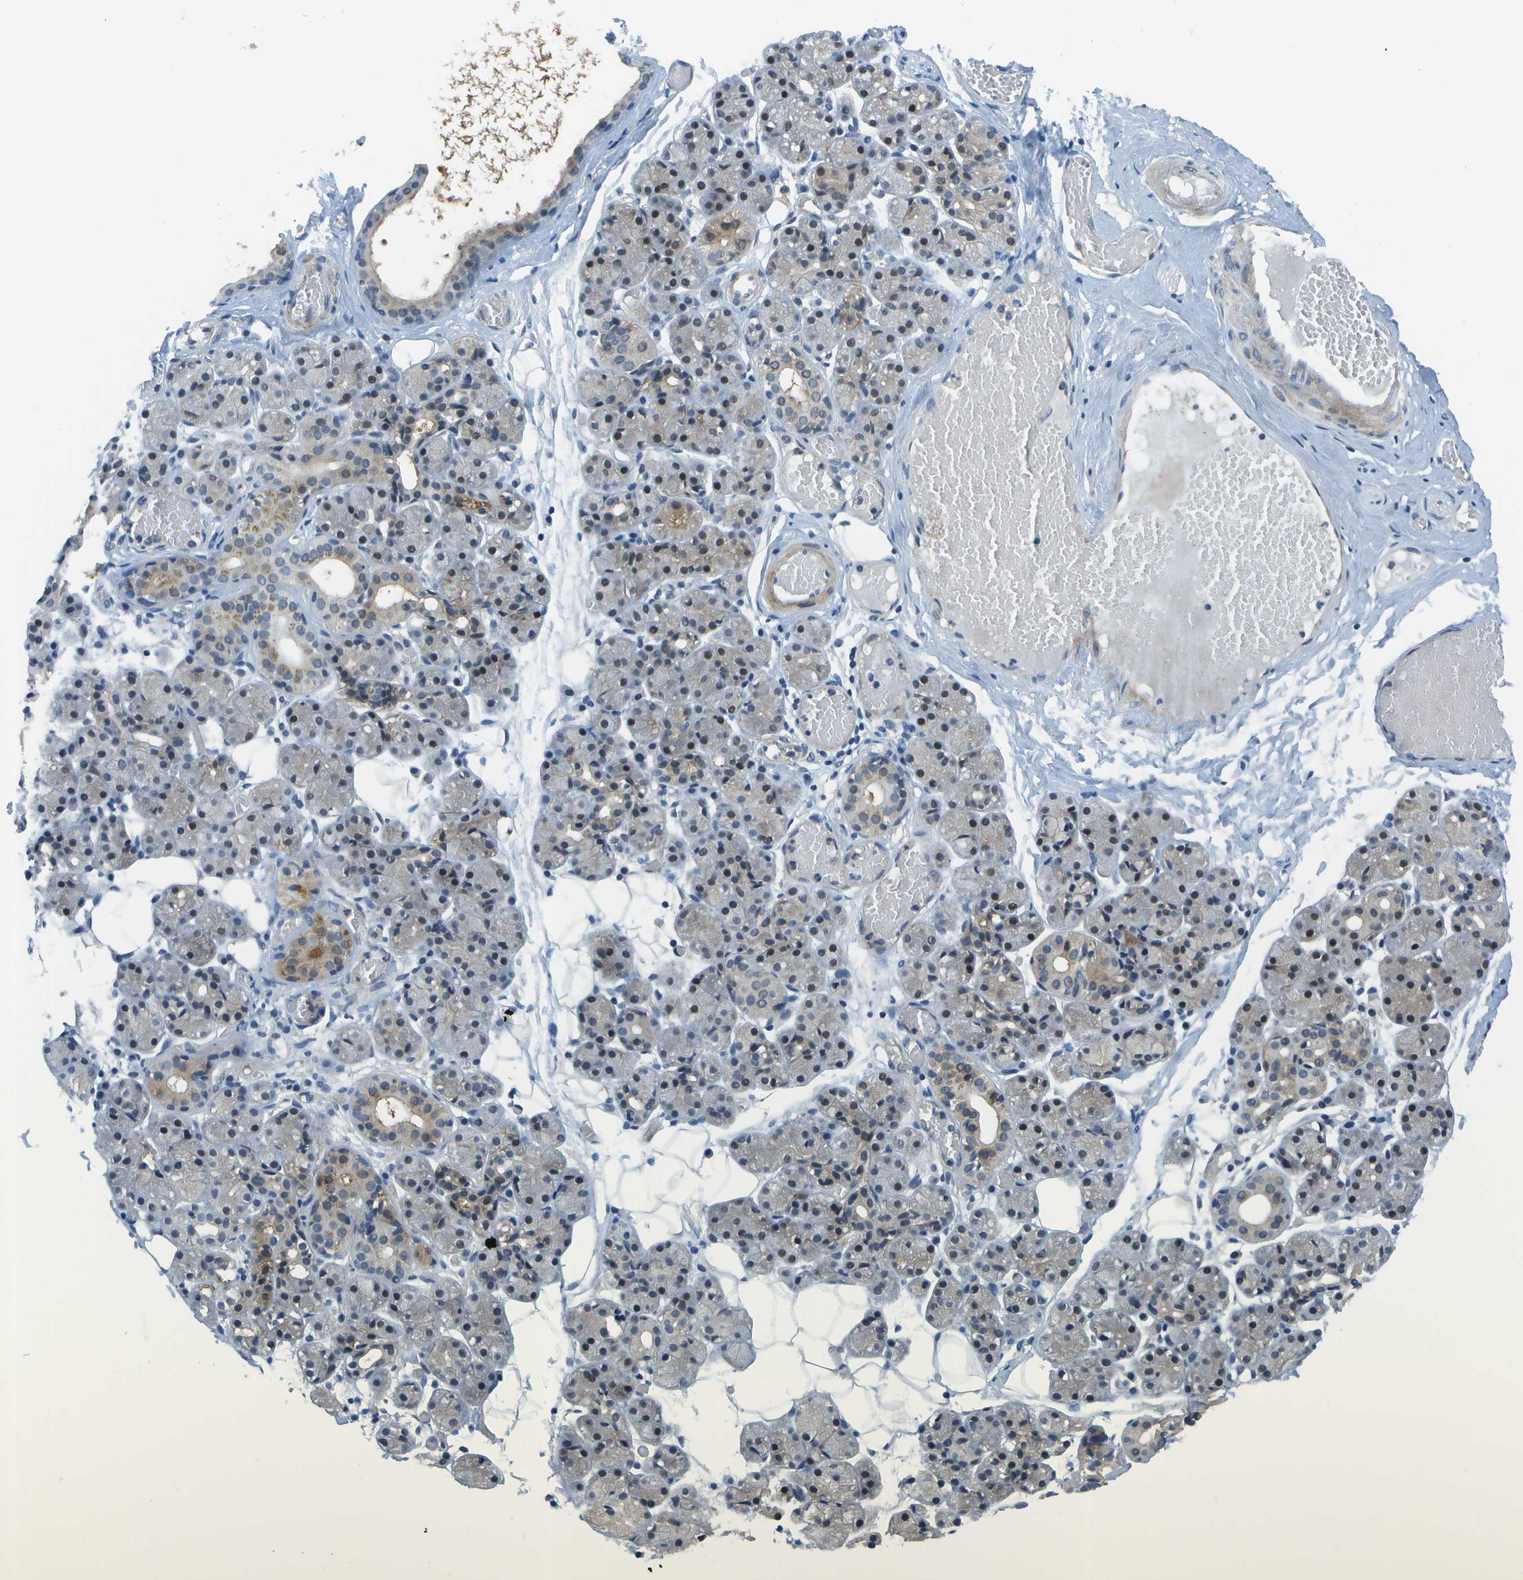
{"staining": {"intensity": "weak", "quantity": "25%-75%", "location": "cytoplasmic/membranous"}, "tissue": "salivary gland", "cell_type": "Glandular cells", "image_type": "normal", "snomed": [{"axis": "morphology", "description": "Normal tissue, NOS"}, {"axis": "topography", "description": "Salivary gland"}], "caption": "The histopathology image shows a brown stain indicating the presence of a protein in the cytoplasmic/membranous of glandular cells in salivary gland. The staining is performed using DAB brown chromogen to label protein expression. The nuclei are counter-stained blue using hematoxylin.", "gene": "ENPP5", "patient": {"sex": "male", "age": 63}}